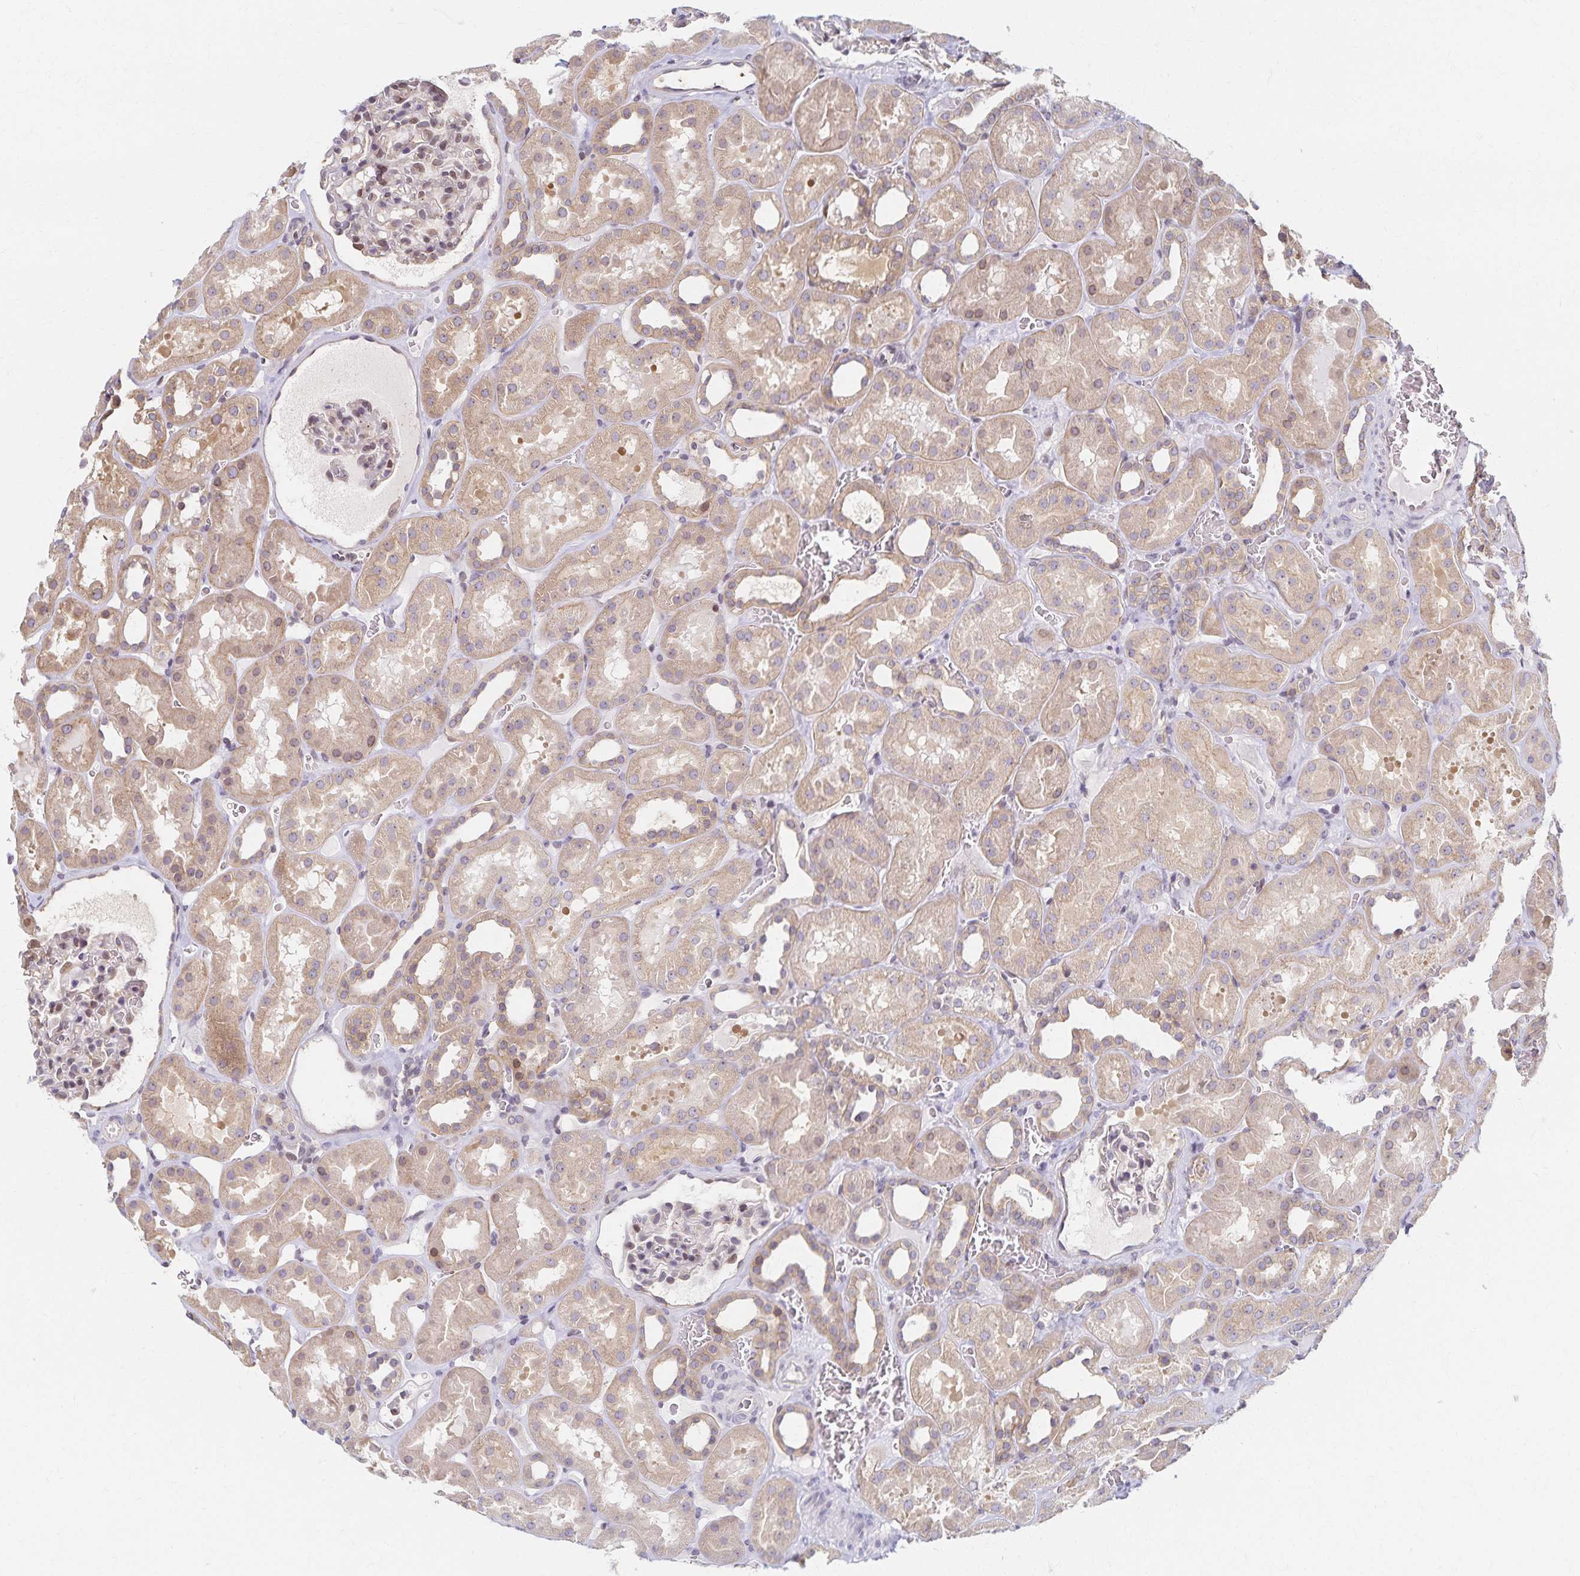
{"staining": {"intensity": "weak", "quantity": "25%-75%", "location": "nuclear"}, "tissue": "kidney", "cell_type": "Cells in glomeruli", "image_type": "normal", "snomed": [{"axis": "morphology", "description": "Normal tissue, NOS"}, {"axis": "topography", "description": "Kidney"}], "caption": "The image displays staining of unremarkable kidney, revealing weak nuclear protein positivity (brown color) within cells in glomeruli.", "gene": "RAB9B", "patient": {"sex": "female", "age": 41}}